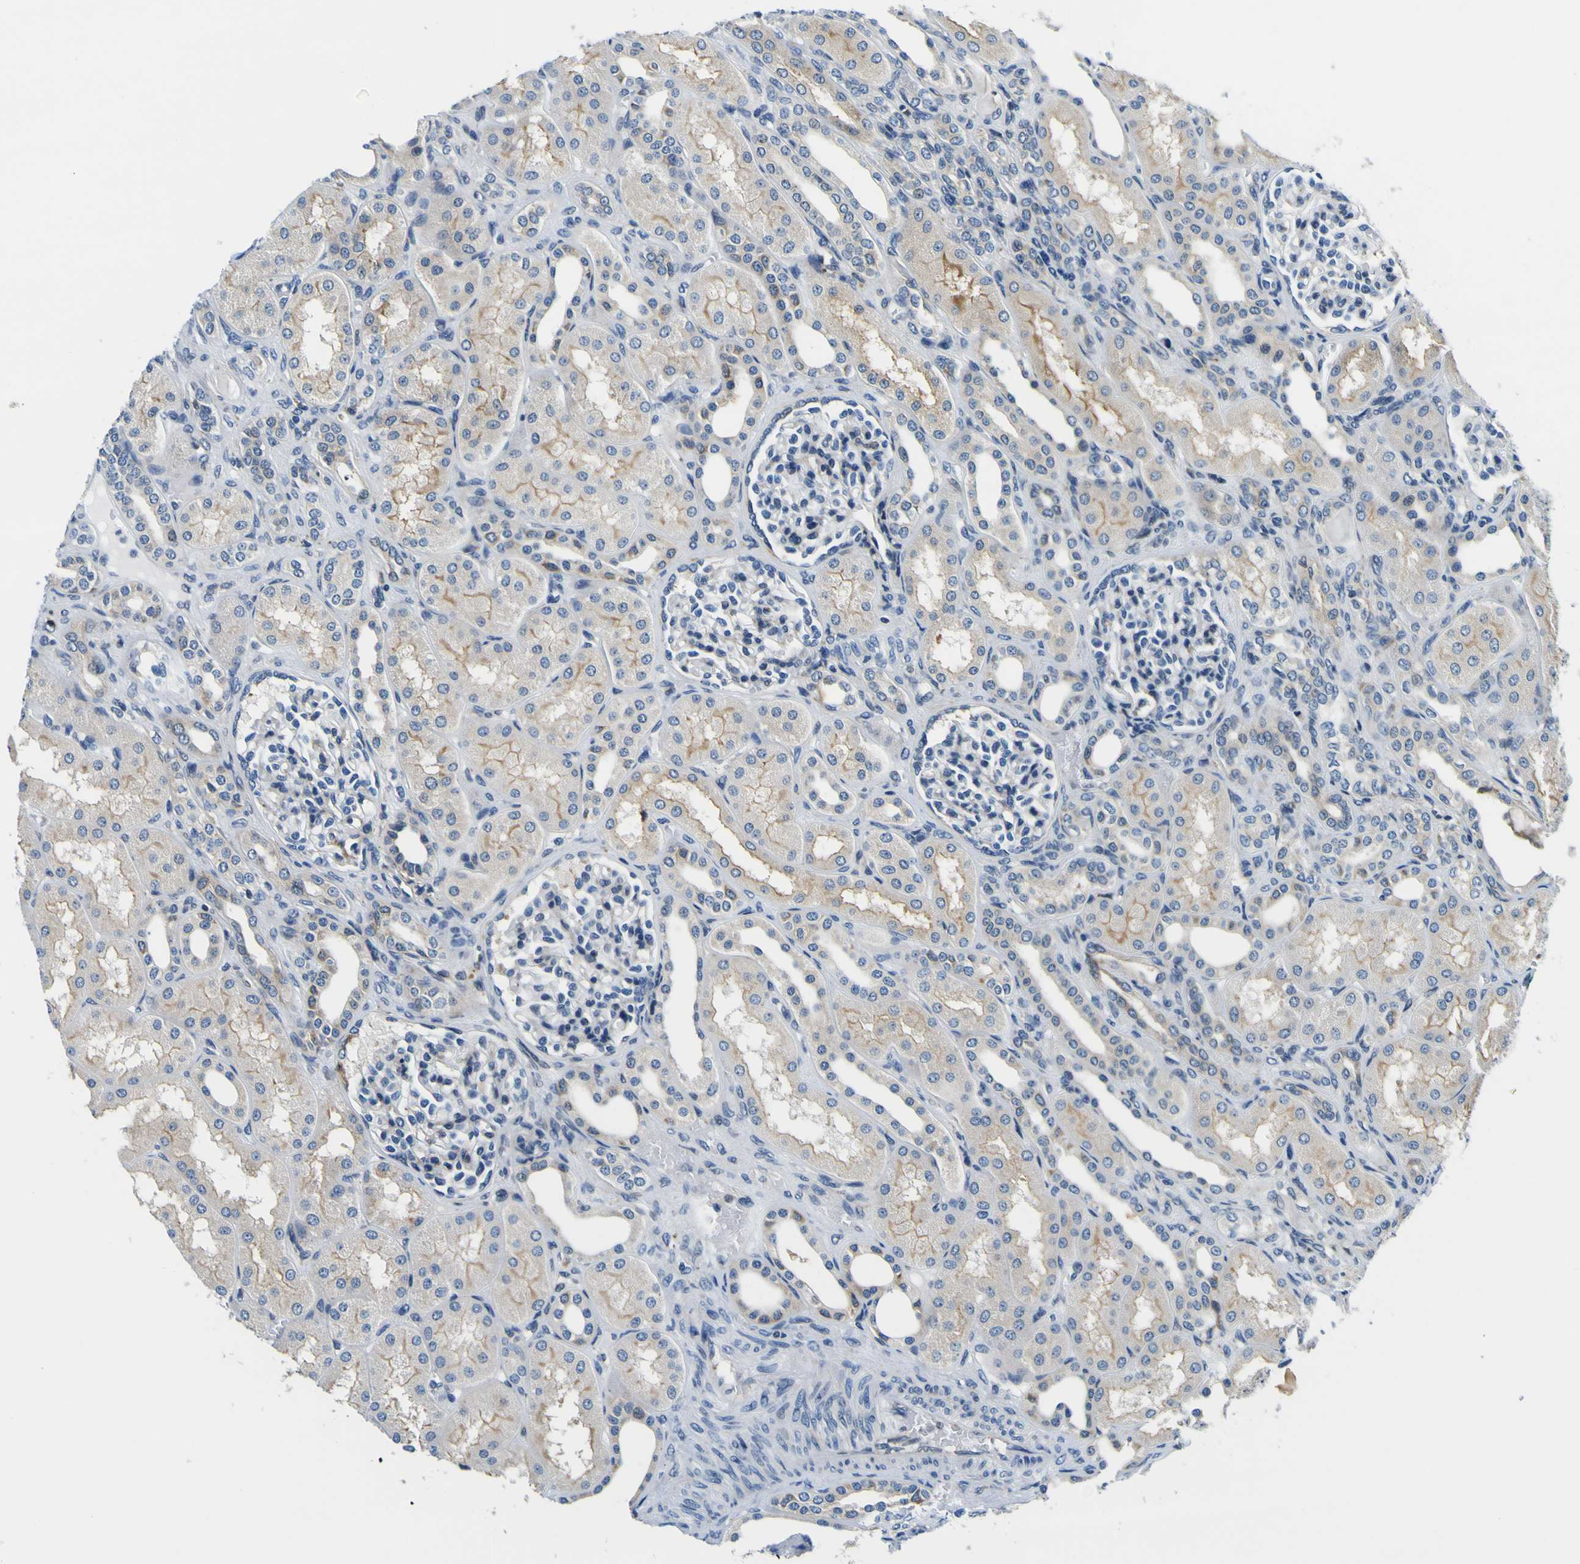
{"staining": {"intensity": "negative", "quantity": "none", "location": "none"}, "tissue": "kidney", "cell_type": "Cells in glomeruli", "image_type": "normal", "snomed": [{"axis": "morphology", "description": "Normal tissue, NOS"}, {"axis": "topography", "description": "Kidney"}], "caption": "High power microscopy histopathology image of an immunohistochemistry histopathology image of normal kidney, revealing no significant expression in cells in glomeruli.", "gene": "NLRP3", "patient": {"sex": "male", "age": 7}}